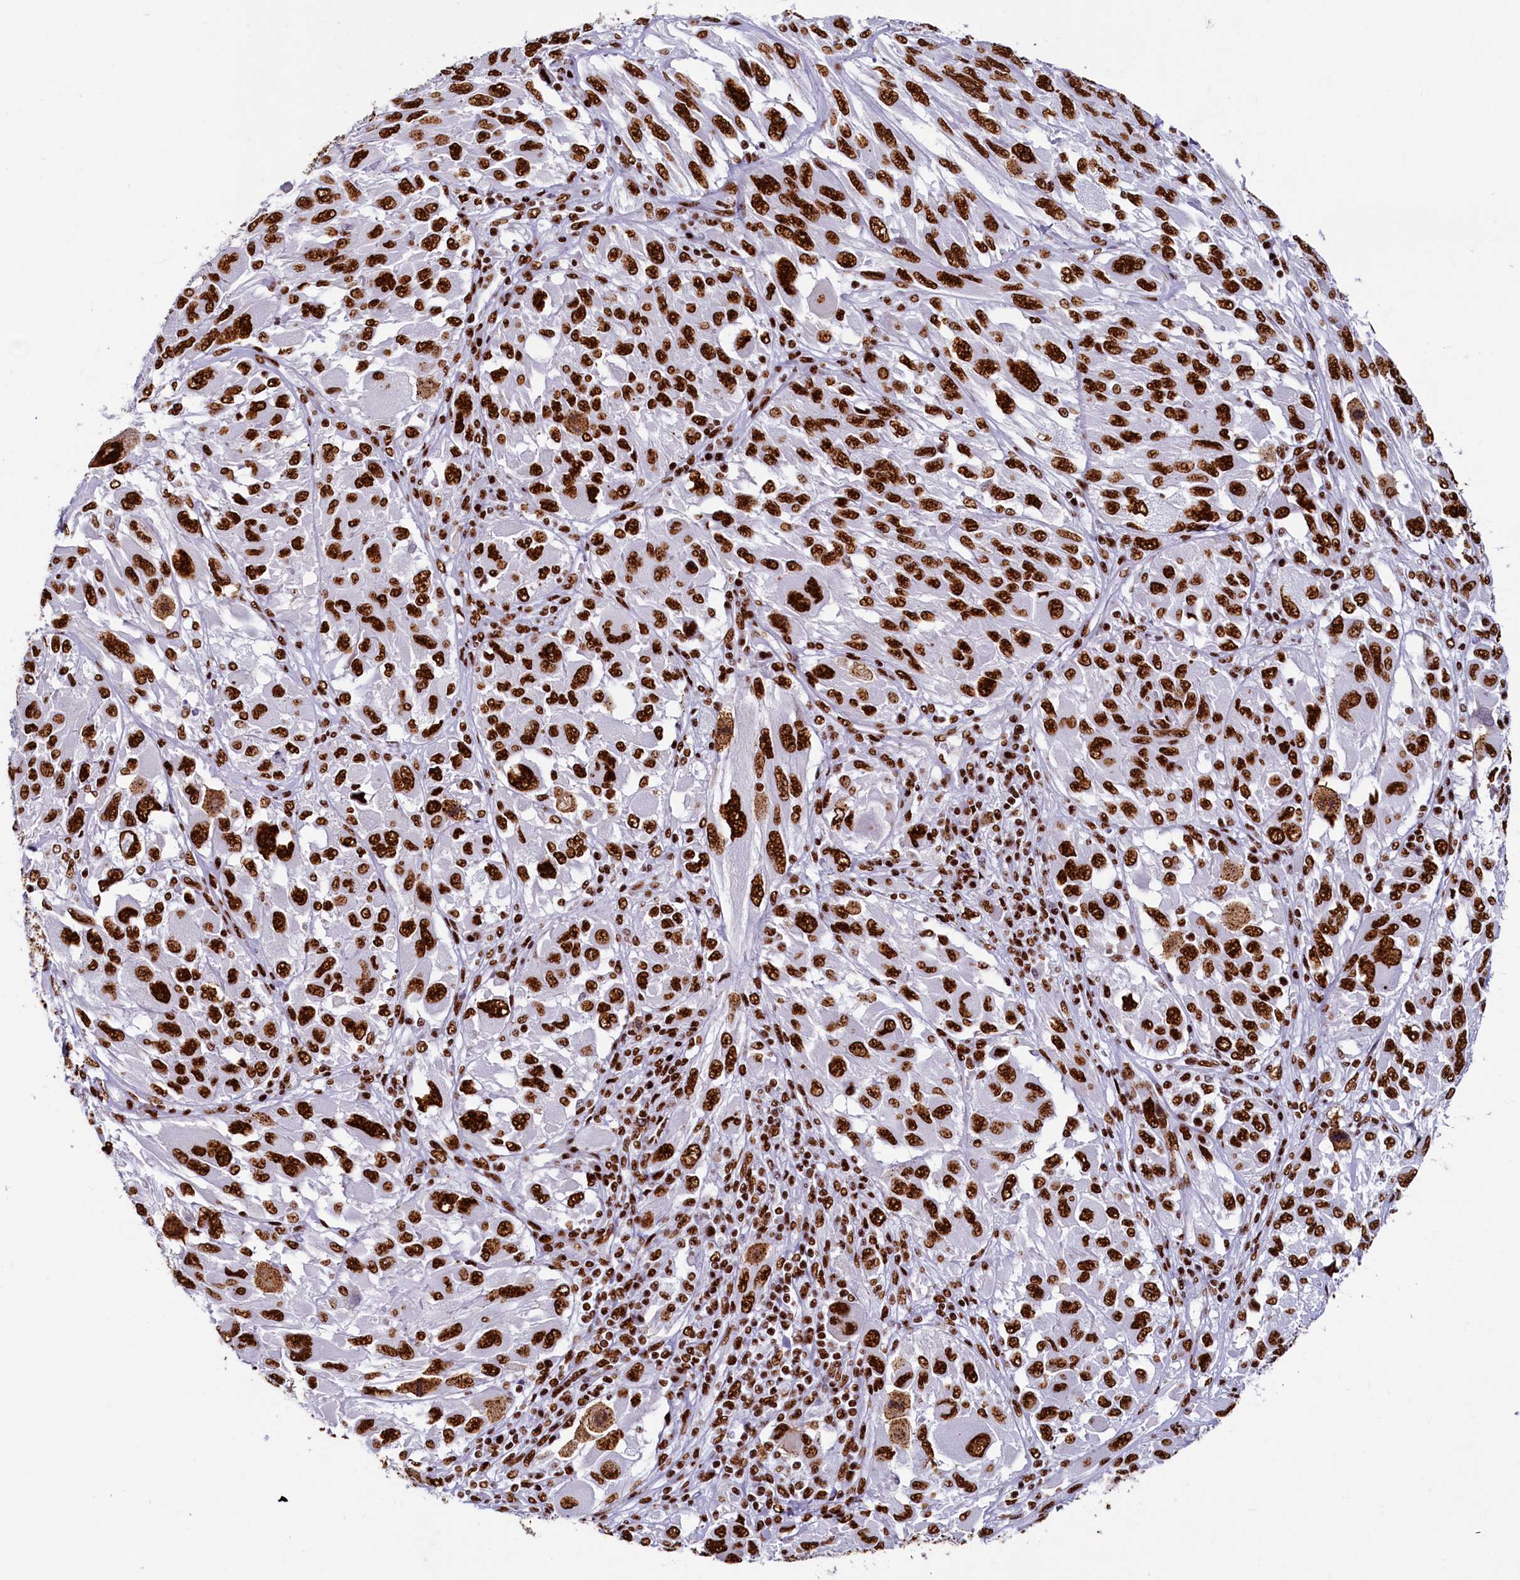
{"staining": {"intensity": "strong", "quantity": ">75%", "location": "nuclear"}, "tissue": "melanoma", "cell_type": "Tumor cells", "image_type": "cancer", "snomed": [{"axis": "morphology", "description": "Malignant melanoma, NOS"}, {"axis": "topography", "description": "Skin"}], "caption": "Malignant melanoma tissue exhibits strong nuclear expression in about >75% of tumor cells, visualized by immunohistochemistry.", "gene": "SRRM2", "patient": {"sex": "female", "age": 91}}